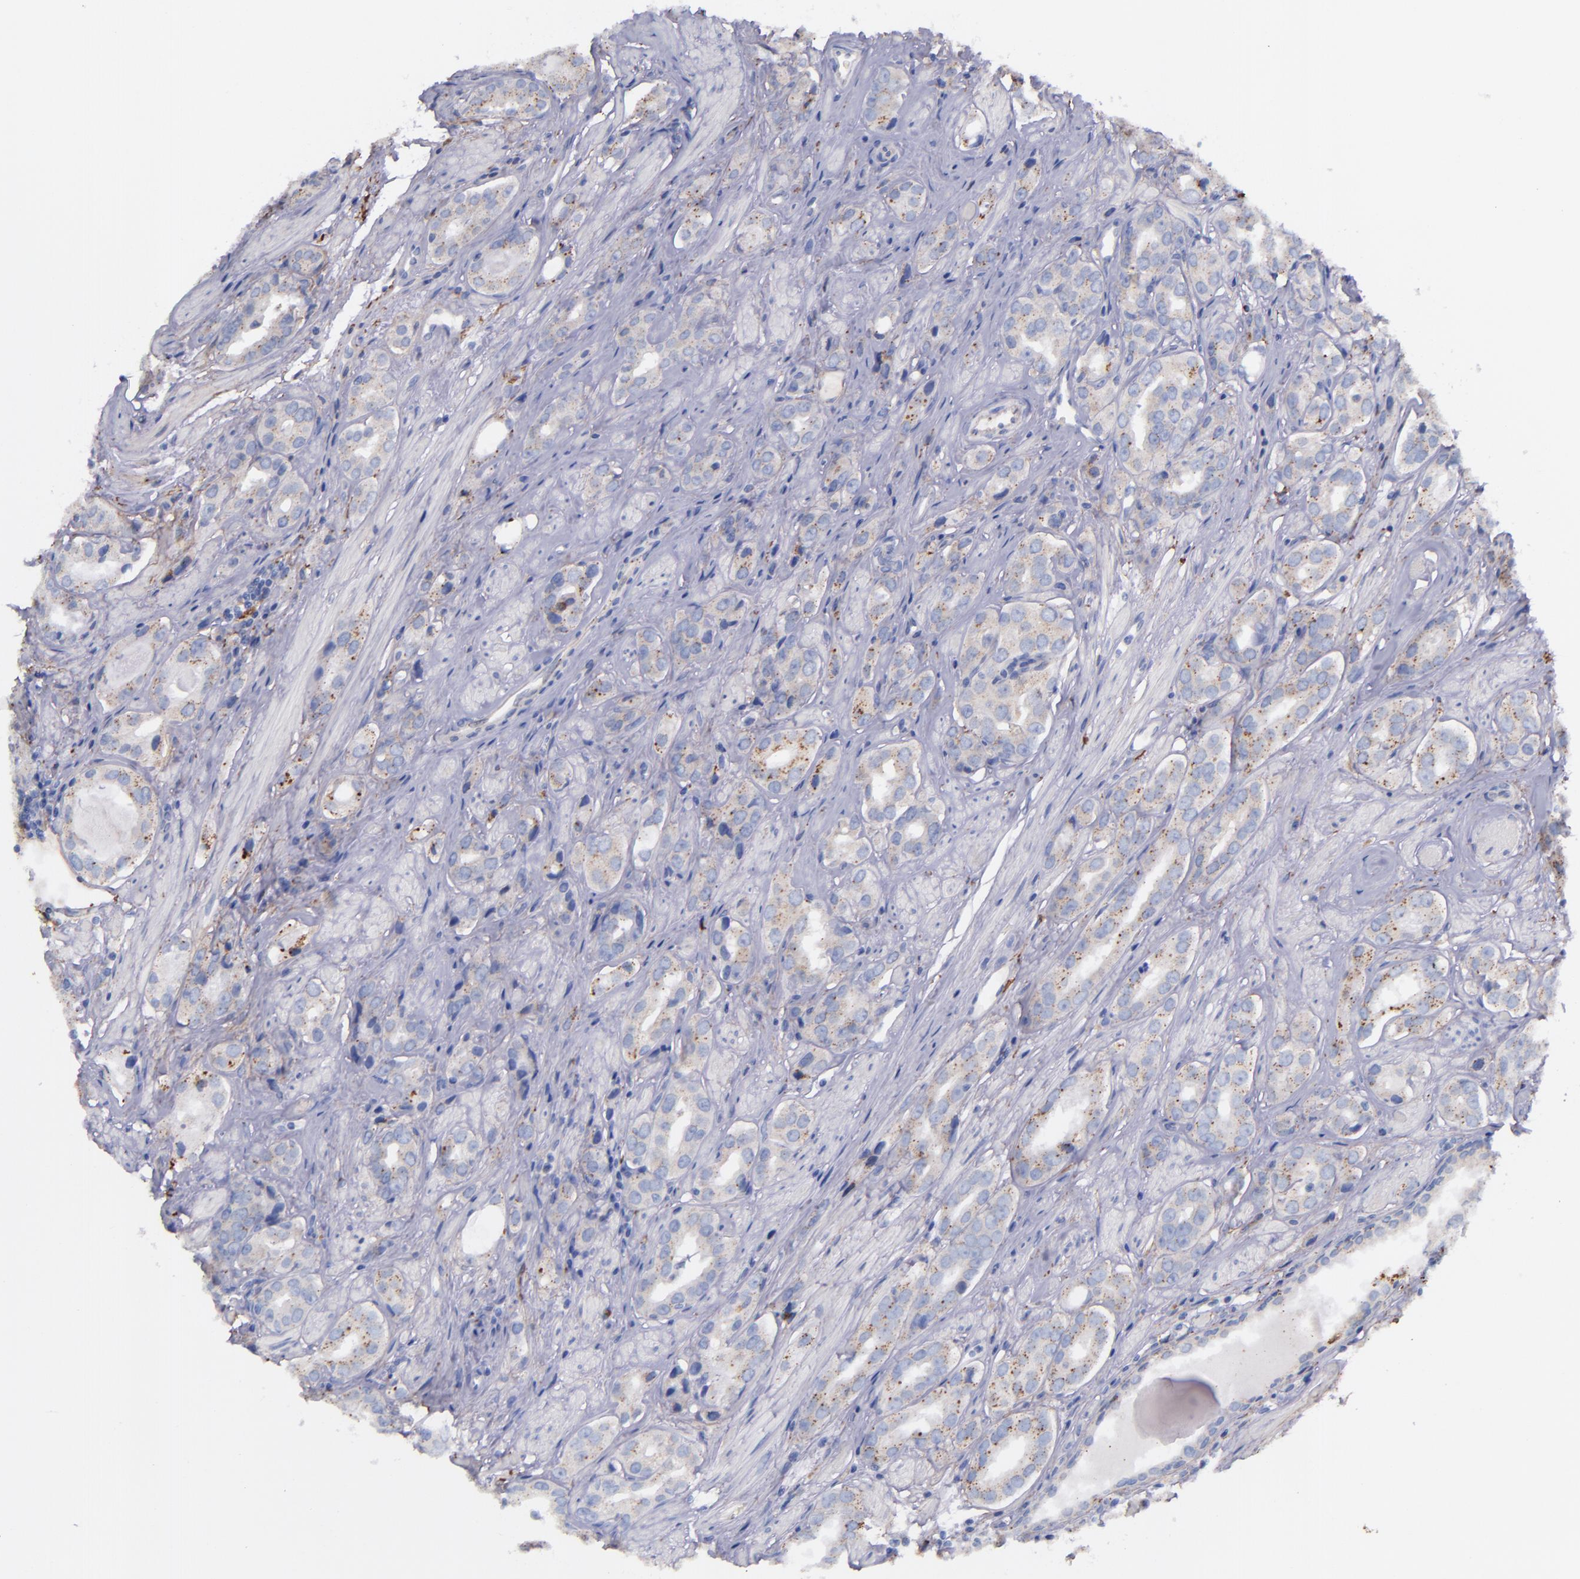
{"staining": {"intensity": "moderate", "quantity": "25%-75%", "location": "cytoplasmic/membranous"}, "tissue": "prostate cancer", "cell_type": "Tumor cells", "image_type": "cancer", "snomed": [{"axis": "morphology", "description": "Adenocarcinoma, Medium grade"}, {"axis": "topography", "description": "Prostate"}], "caption": "This is a histology image of immunohistochemistry (IHC) staining of prostate cancer, which shows moderate expression in the cytoplasmic/membranous of tumor cells.", "gene": "IVL", "patient": {"sex": "male", "age": 53}}